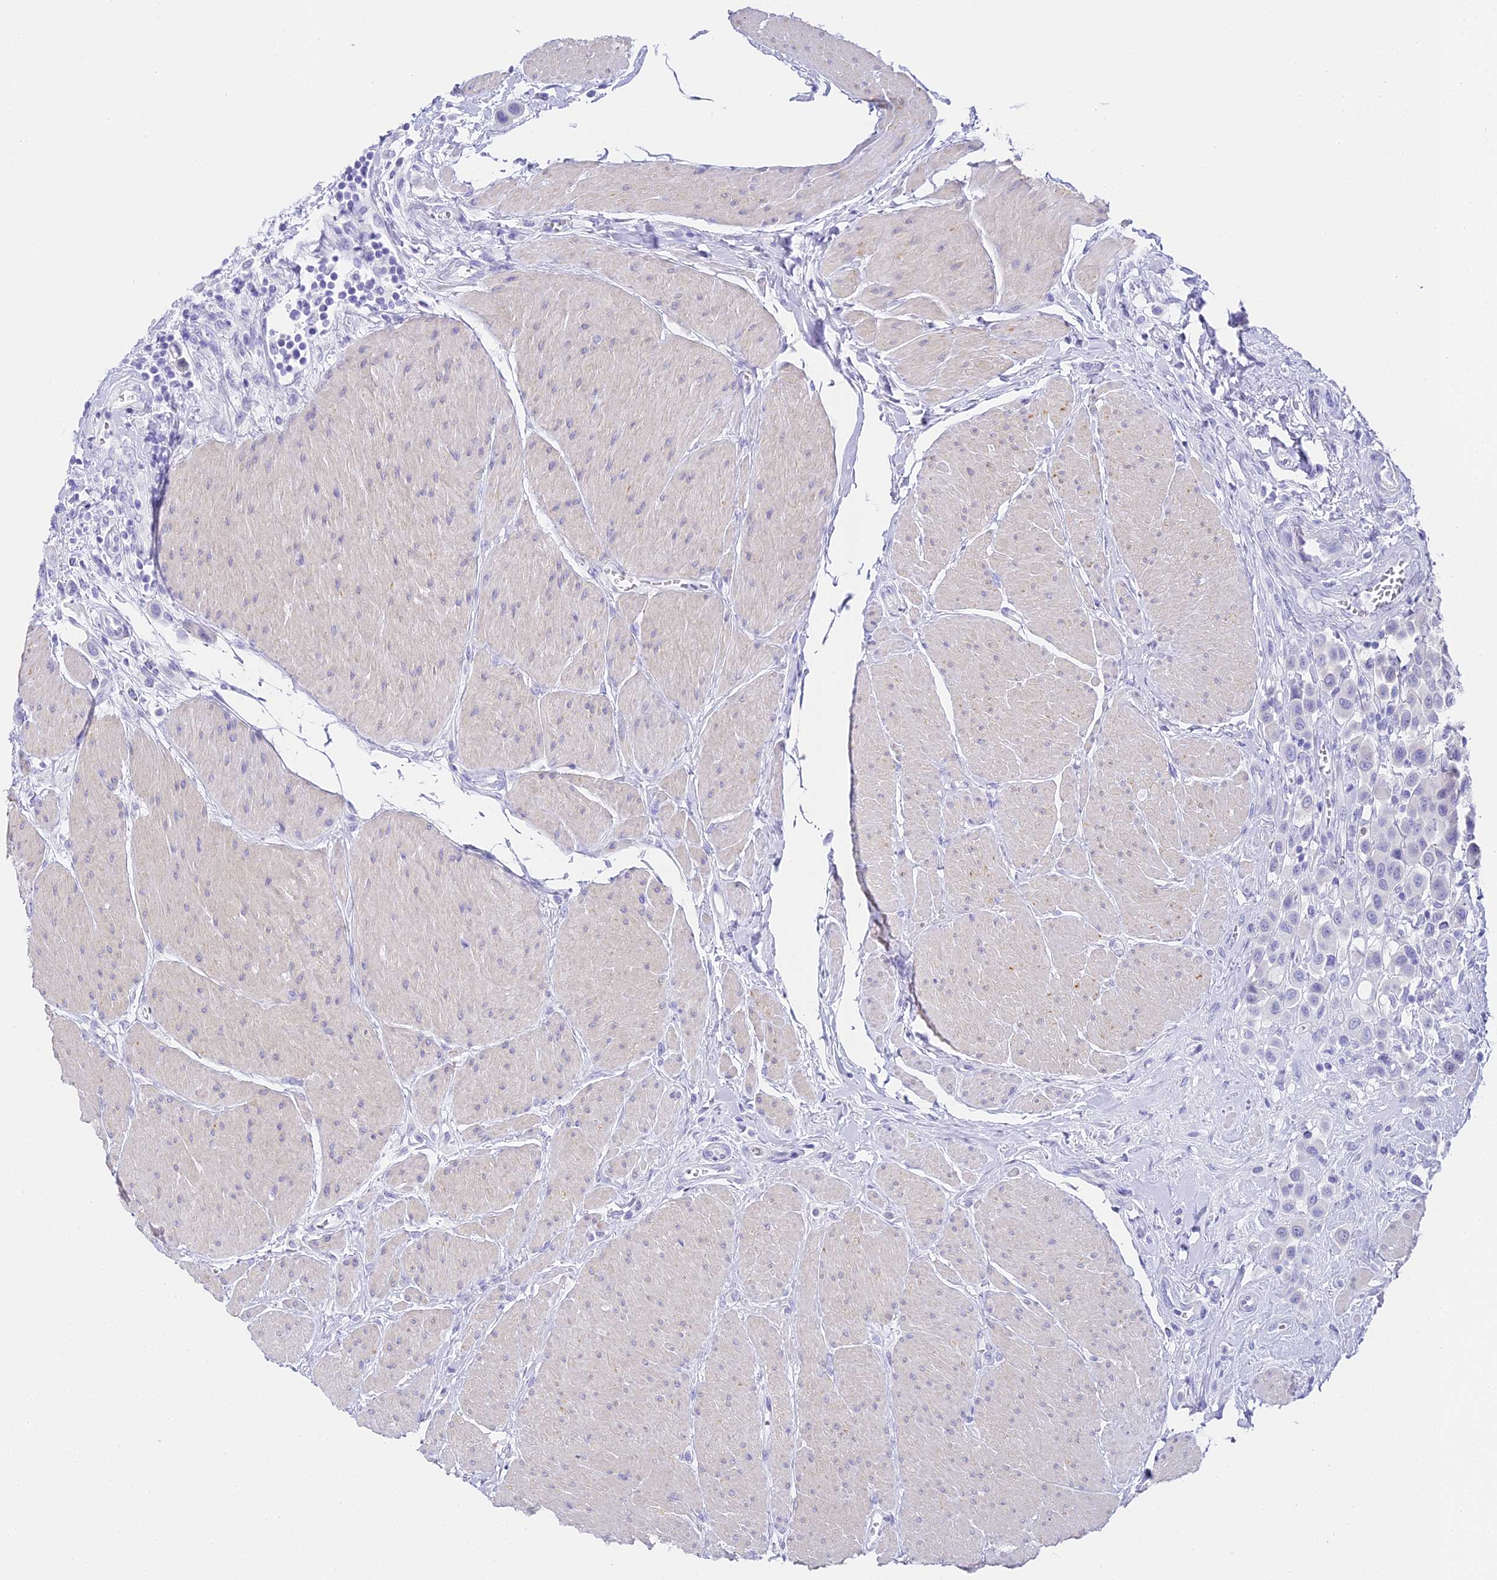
{"staining": {"intensity": "negative", "quantity": "none", "location": "none"}, "tissue": "urothelial cancer", "cell_type": "Tumor cells", "image_type": "cancer", "snomed": [{"axis": "morphology", "description": "Urothelial carcinoma, High grade"}, {"axis": "topography", "description": "Urinary bladder"}], "caption": "DAB immunohistochemical staining of human urothelial cancer reveals no significant staining in tumor cells.", "gene": "ABHD14A-ACY1", "patient": {"sex": "male", "age": 50}}